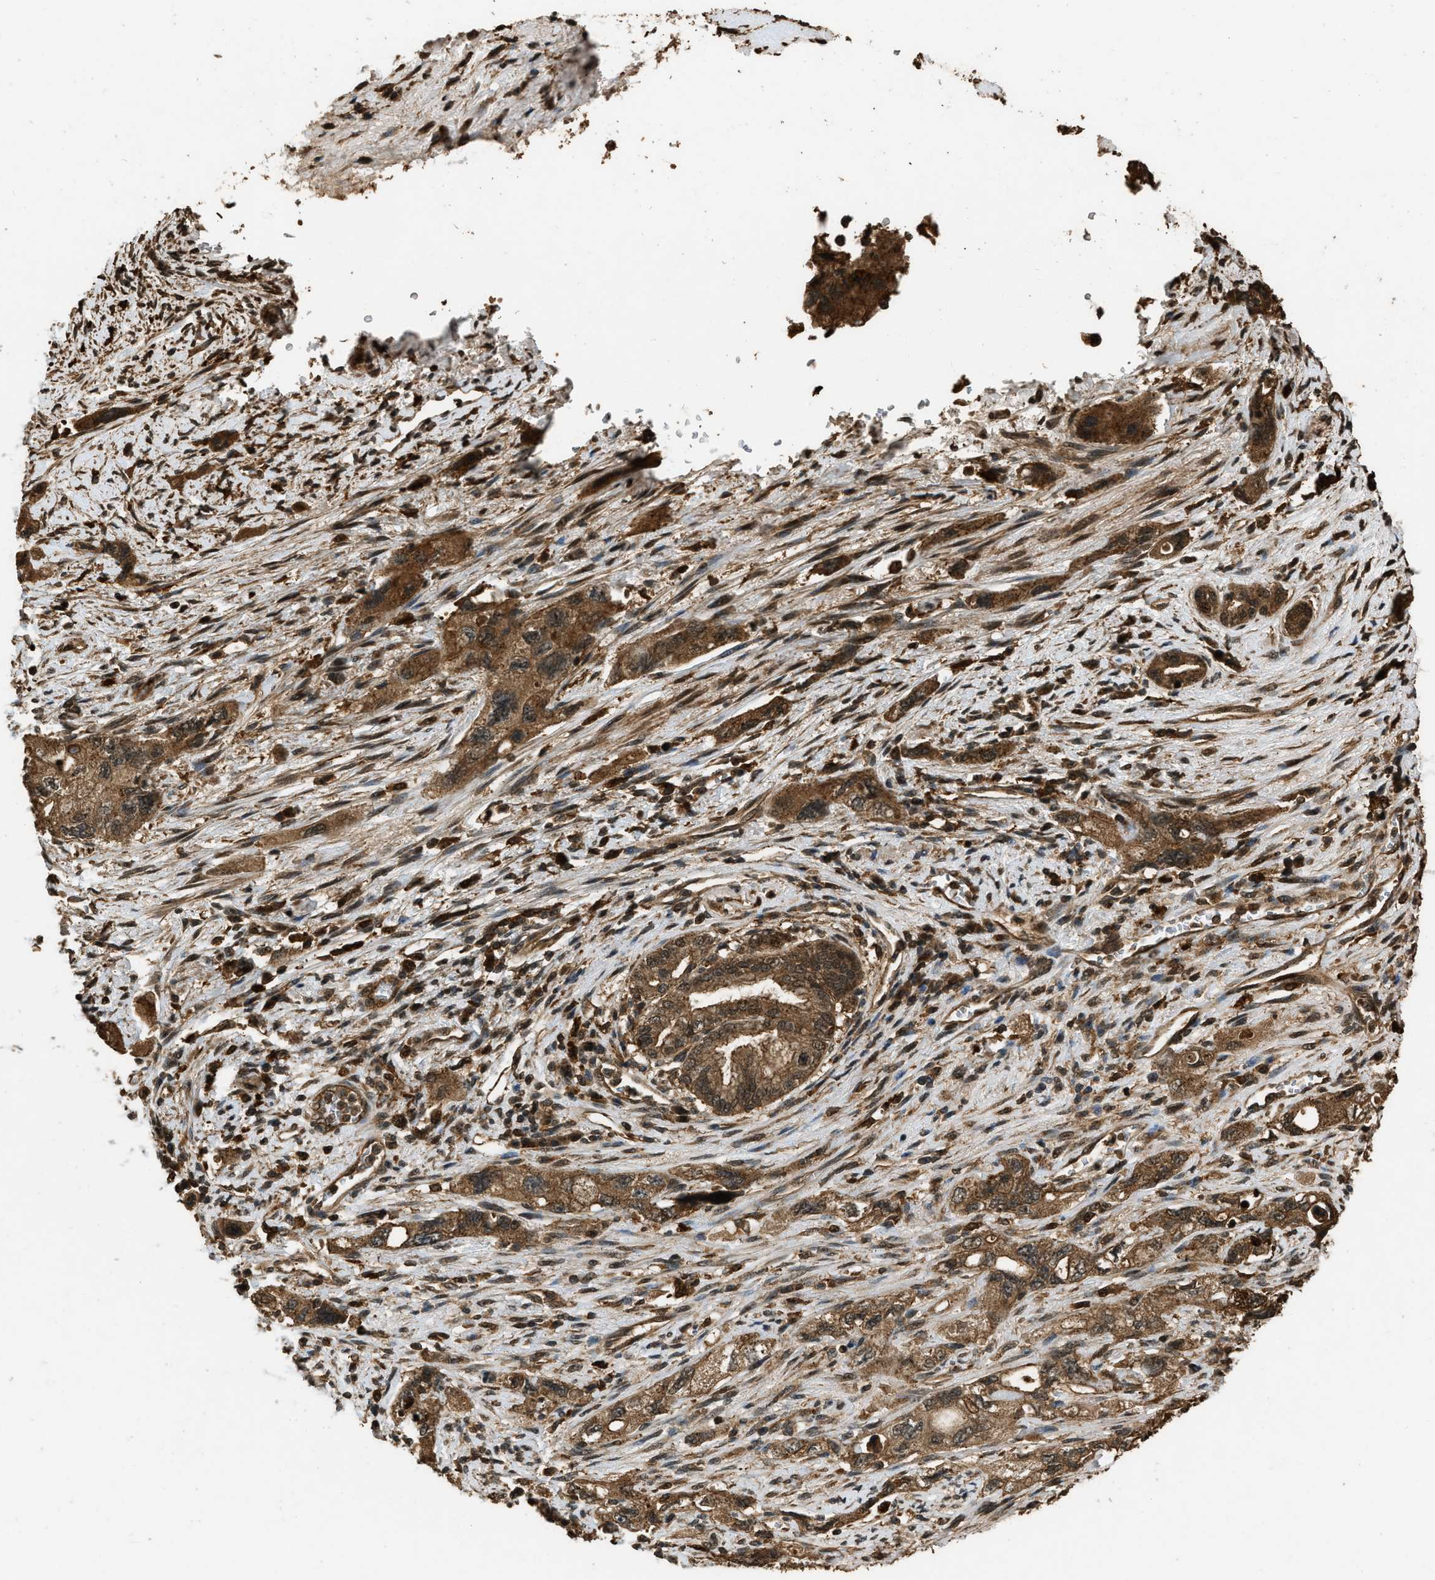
{"staining": {"intensity": "moderate", "quantity": ">75%", "location": "cytoplasmic/membranous"}, "tissue": "pancreatic cancer", "cell_type": "Tumor cells", "image_type": "cancer", "snomed": [{"axis": "morphology", "description": "Adenocarcinoma, NOS"}, {"axis": "topography", "description": "Pancreas"}], "caption": "This histopathology image demonstrates immunohistochemistry (IHC) staining of human pancreatic cancer (adenocarcinoma), with medium moderate cytoplasmic/membranous positivity in about >75% of tumor cells.", "gene": "RAP2A", "patient": {"sex": "female", "age": 73}}